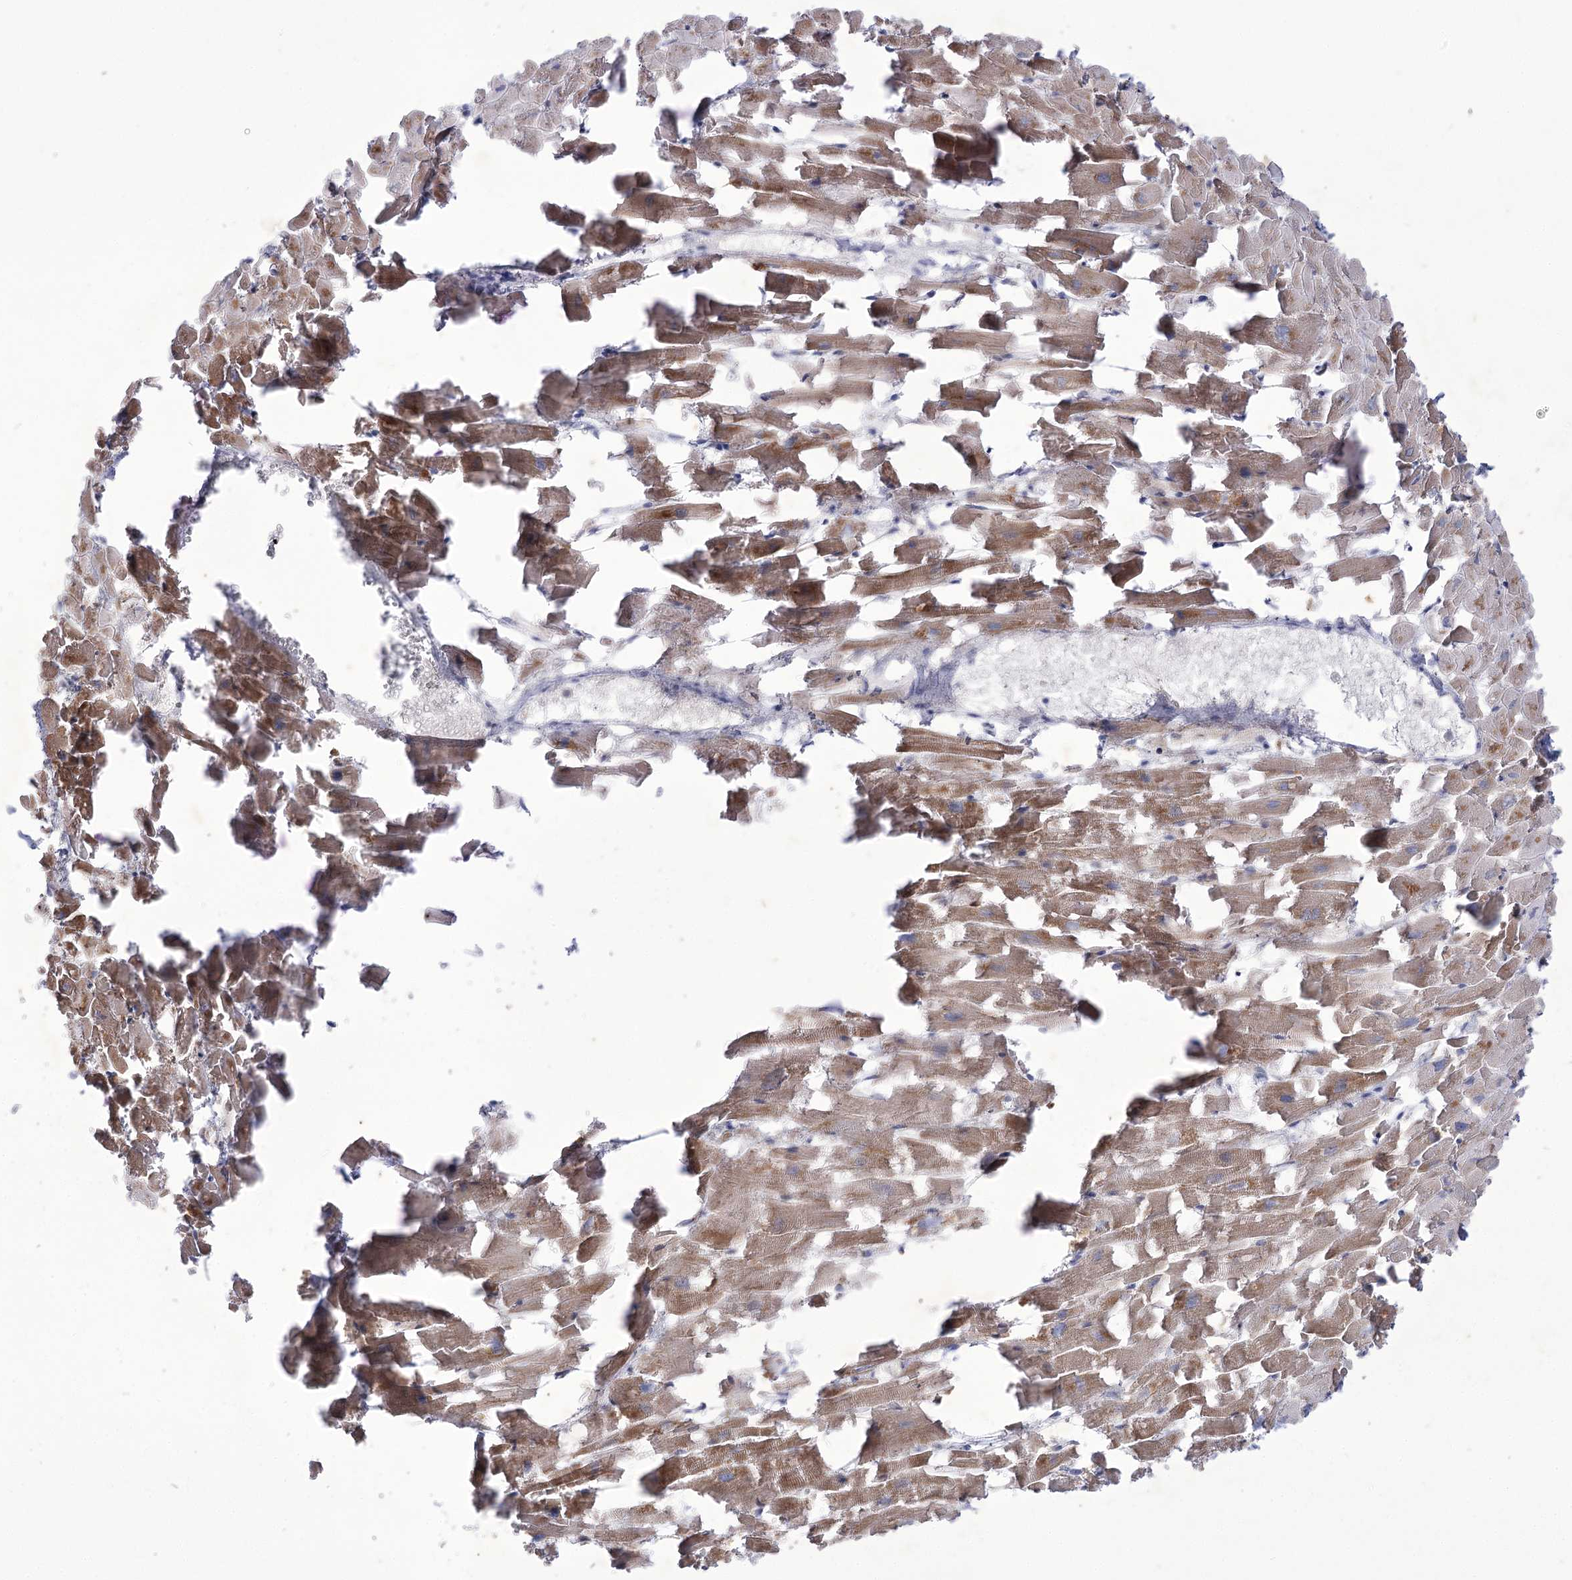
{"staining": {"intensity": "moderate", "quantity": "25%-75%", "location": "cytoplasmic/membranous"}, "tissue": "heart muscle", "cell_type": "Cardiomyocytes", "image_type": "normal", "snomed": [{"axis": "morphology", "description": "Normal tissue, NOS"}, {"axis": "topography", "description": "Heart"}], "caption": "Cardiomyocytes reveal moderate cytoplasmic/membranous positivity in about 25%-75% of cells in benign heart muscle.", "gene": "BEND7", "patient": {"sex": "female", "age": 64}}